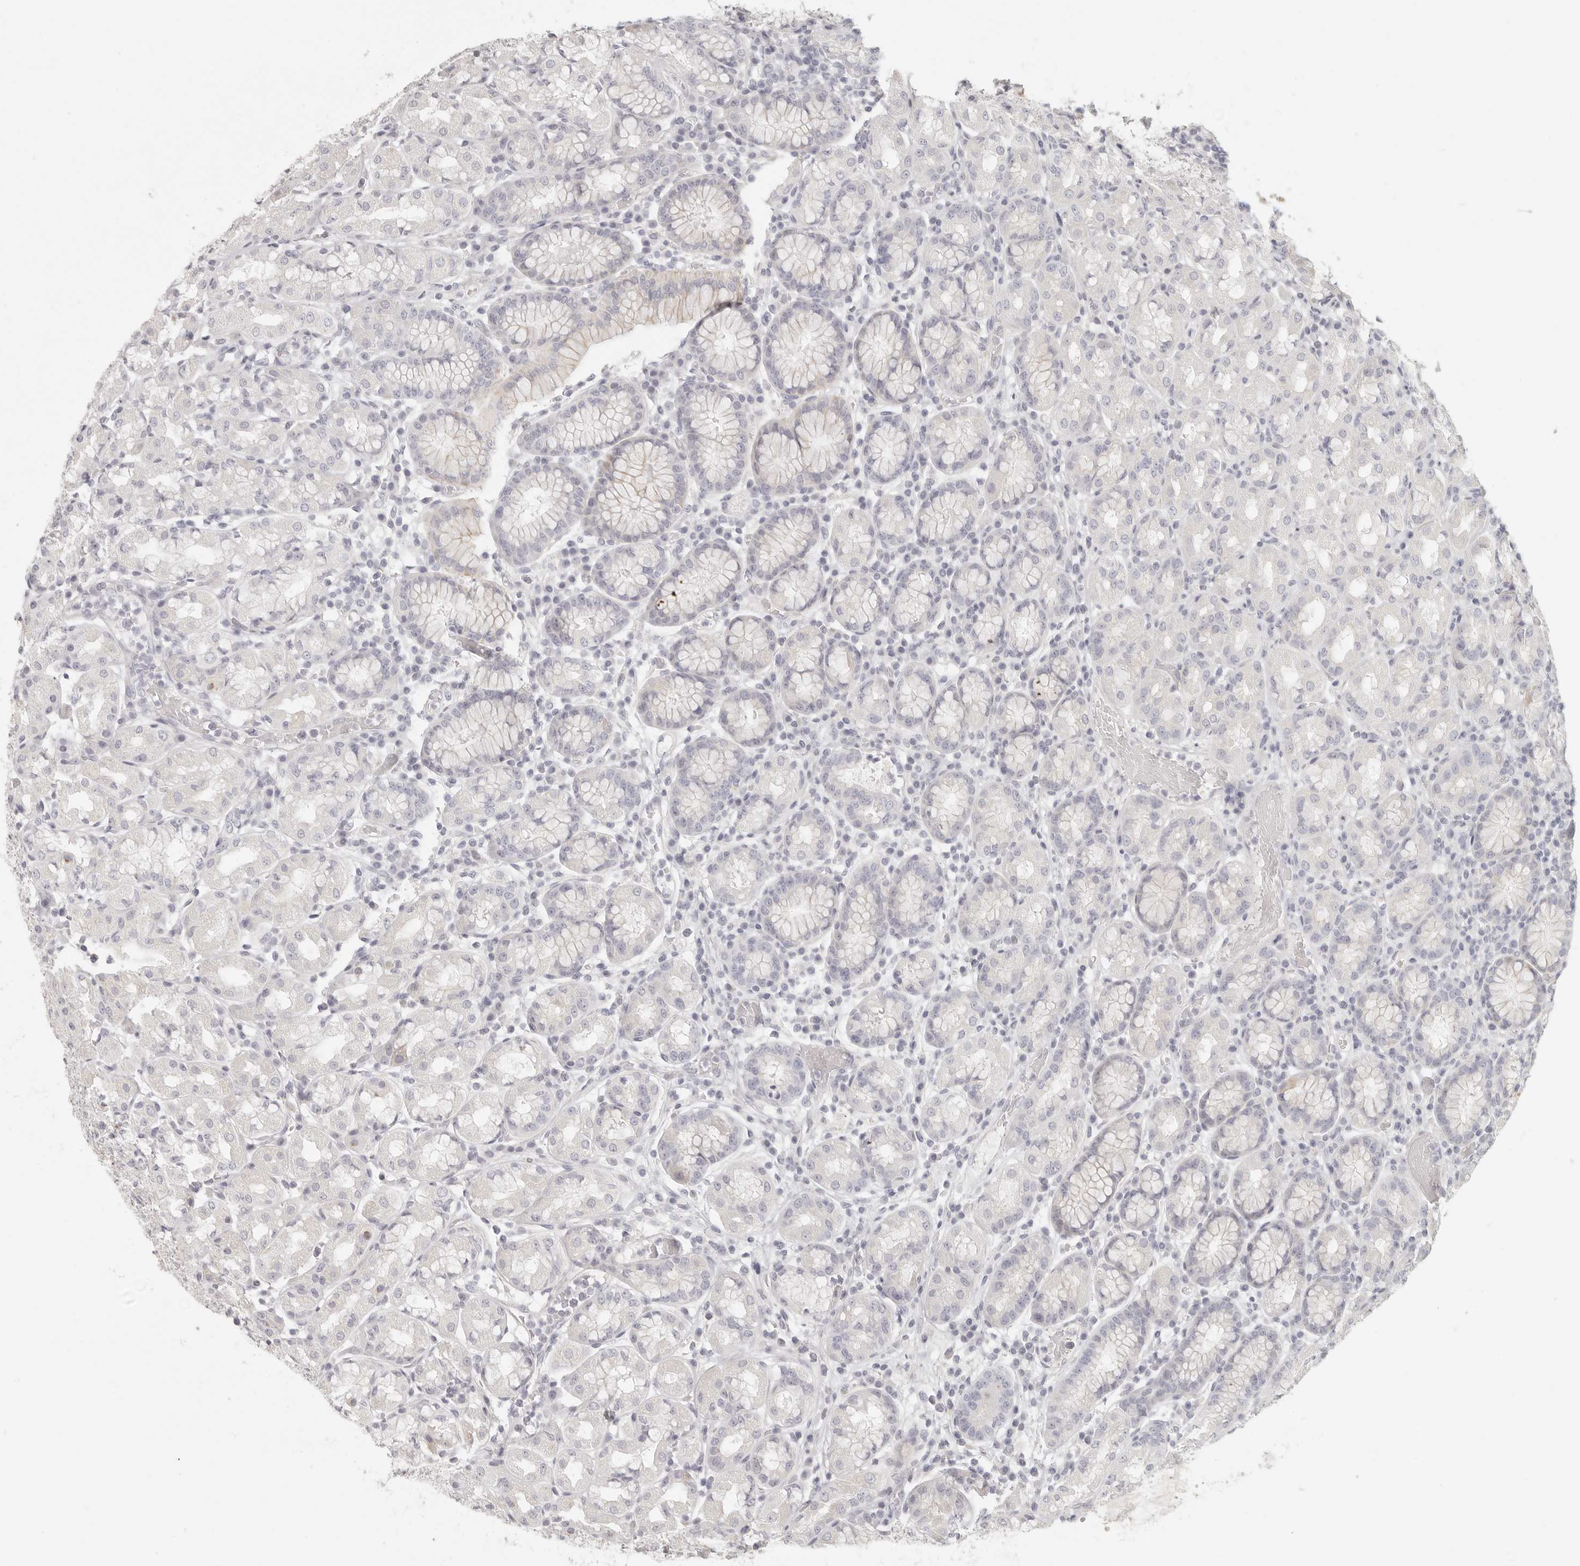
{"staining": {"intensity": "negative", "quantity": "none", "location": "none"}, "tissue": "stomach", "cell_type": "Glandular cells", "image_type": "normal", "snomed": [{"axis": "morphology", "description": "Normal tissue, NOS"}, {"axis": "topography", "description": "Stomach"}, {"axis": "topography", "description": "Stomach, lower"}], "caption": "IHC photomicrograph of normal stomach: stomach stained with DAB shows no significant protein positivity in glandular cells.", "gene": "RXFP1", "patient": {"sex": "female", "age": 56}}